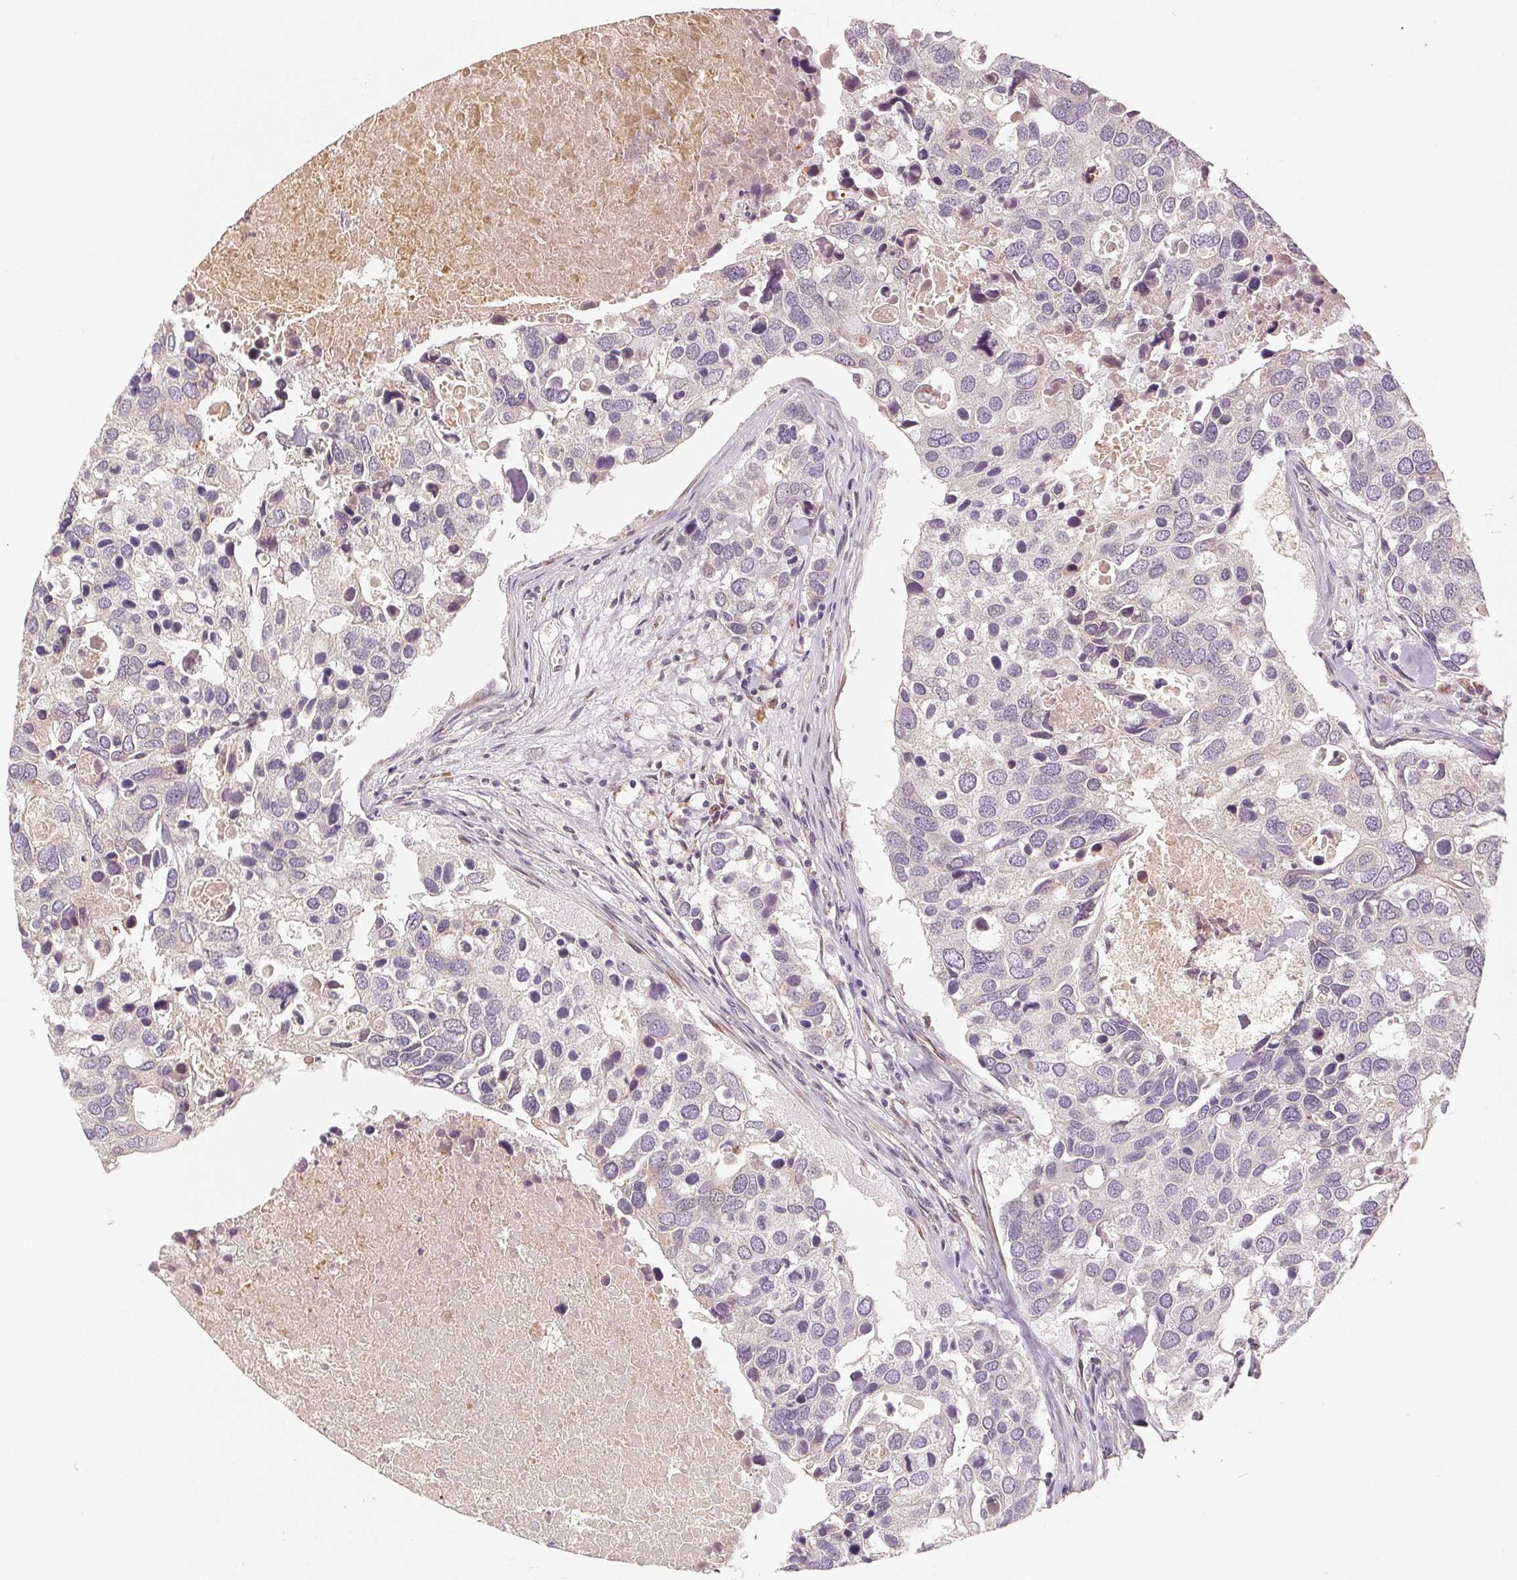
{"staining": {"intensity": "negative", "quantity": "none", "location": "none"}, "tissue": "breast cancer", "cell_type": "Tumor cells", "image_type": "cancer", "snomed": [{"axis": "morphology", "description": "Duct carcinoma"}, {"axis": "topography", "description": "Breast"}], "caption": "Tumor cells show no significant staining in intraductal carcinoma (breast).", "gene": "TMSB15B", "patient": {"sex": "female", "age": 83}}